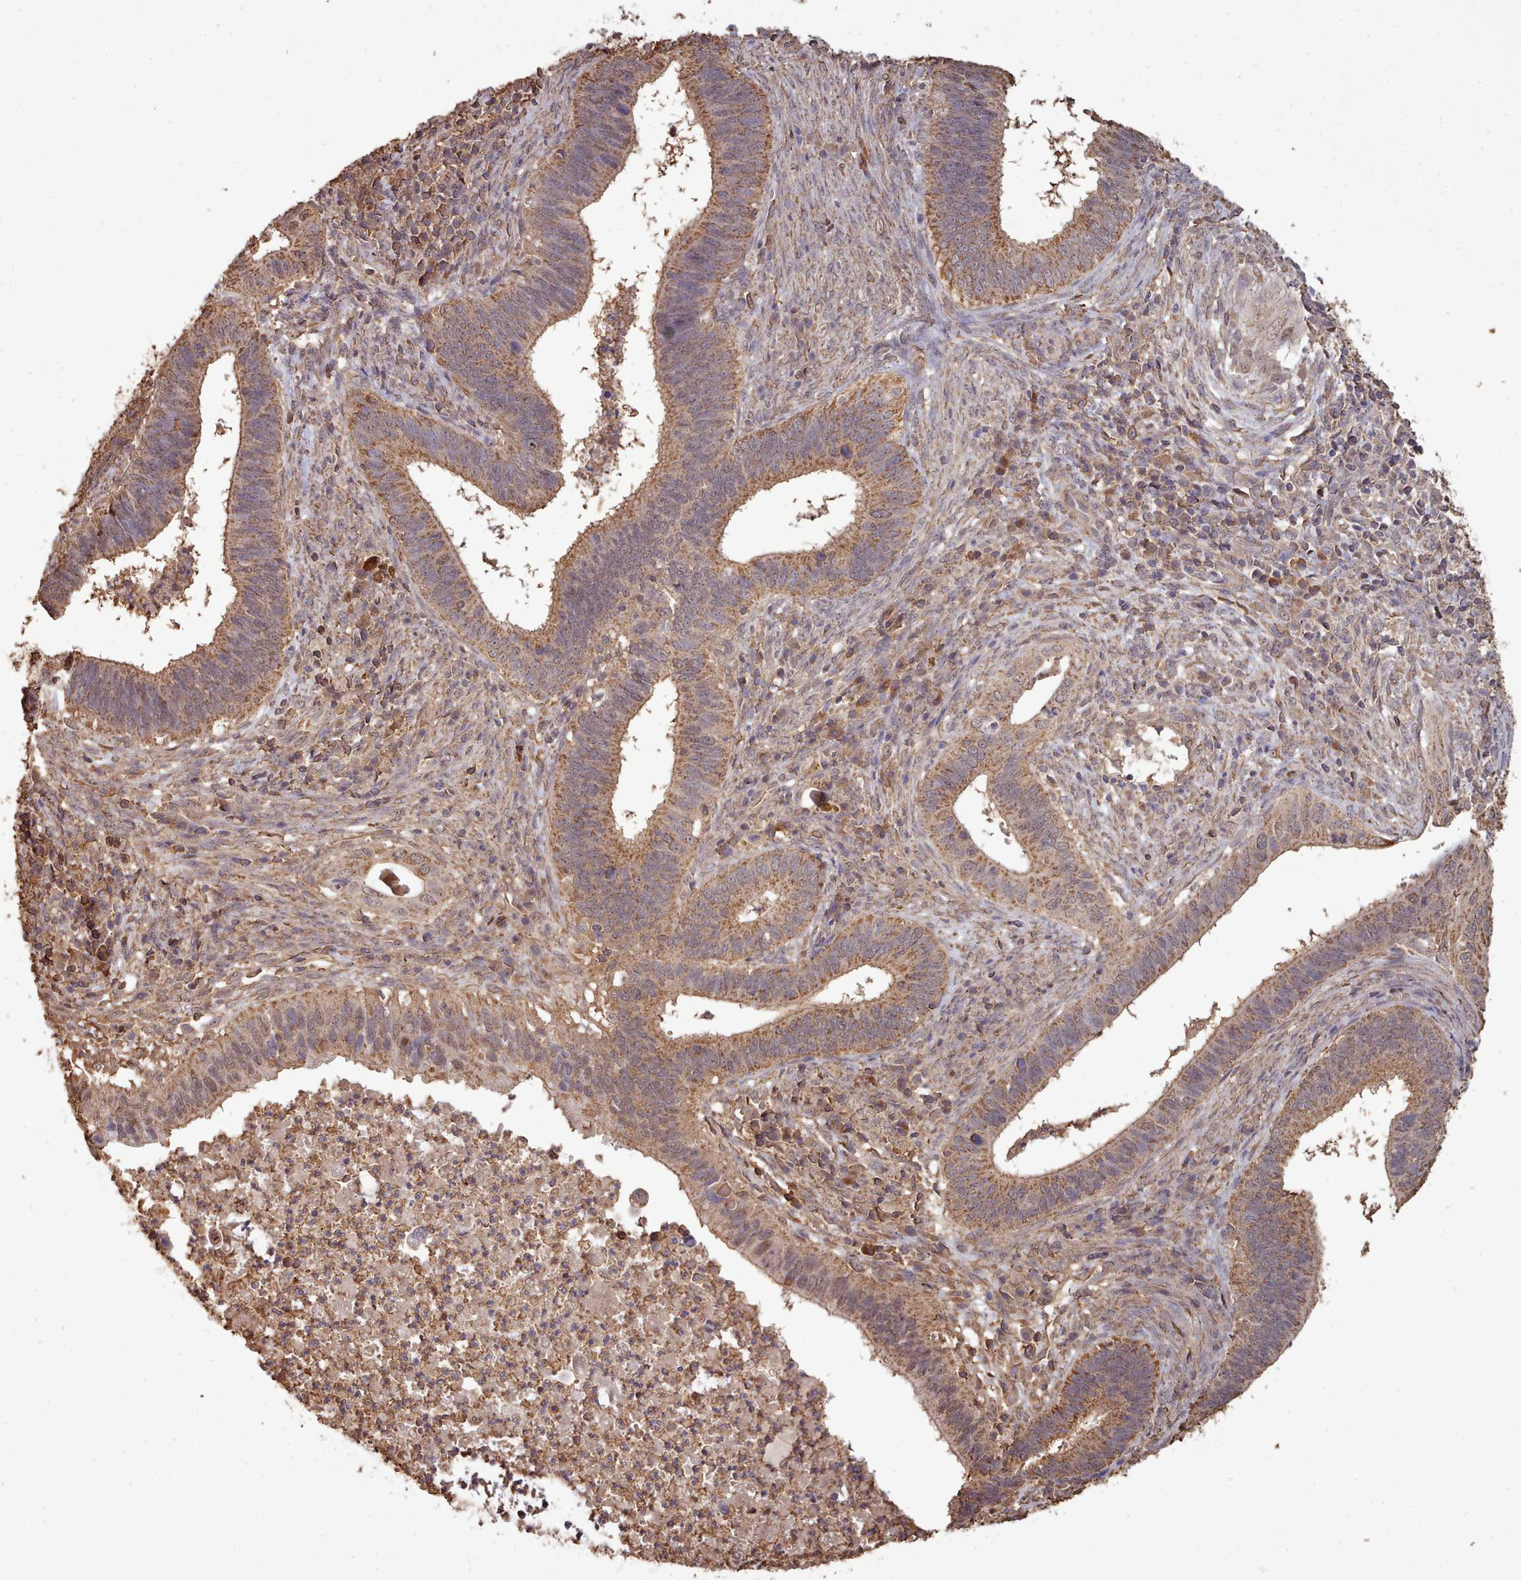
{"staining": {"intensity": "moderate", "quantity": ">75%", "location": "cytoplasmic/membranous,nuclear"}, "tissue": "cervical cancer", "cell_type": "Tumor cells", "image_type": "cancer", "snomed": [{"axis": "morphology", "description": "Adenocarcinoma, NOS"}, {"axis": "topography", "description": "Cervix"}], "caption": "Human cervical cancer (adenocarcinoma) stained with a brown dye shows moderate cytoplasmic/membranous and nuclear positive expression in approximately >75% of tumor cells.", "gene": "METRN", "patient": {"sex": "female", "age": 42}}